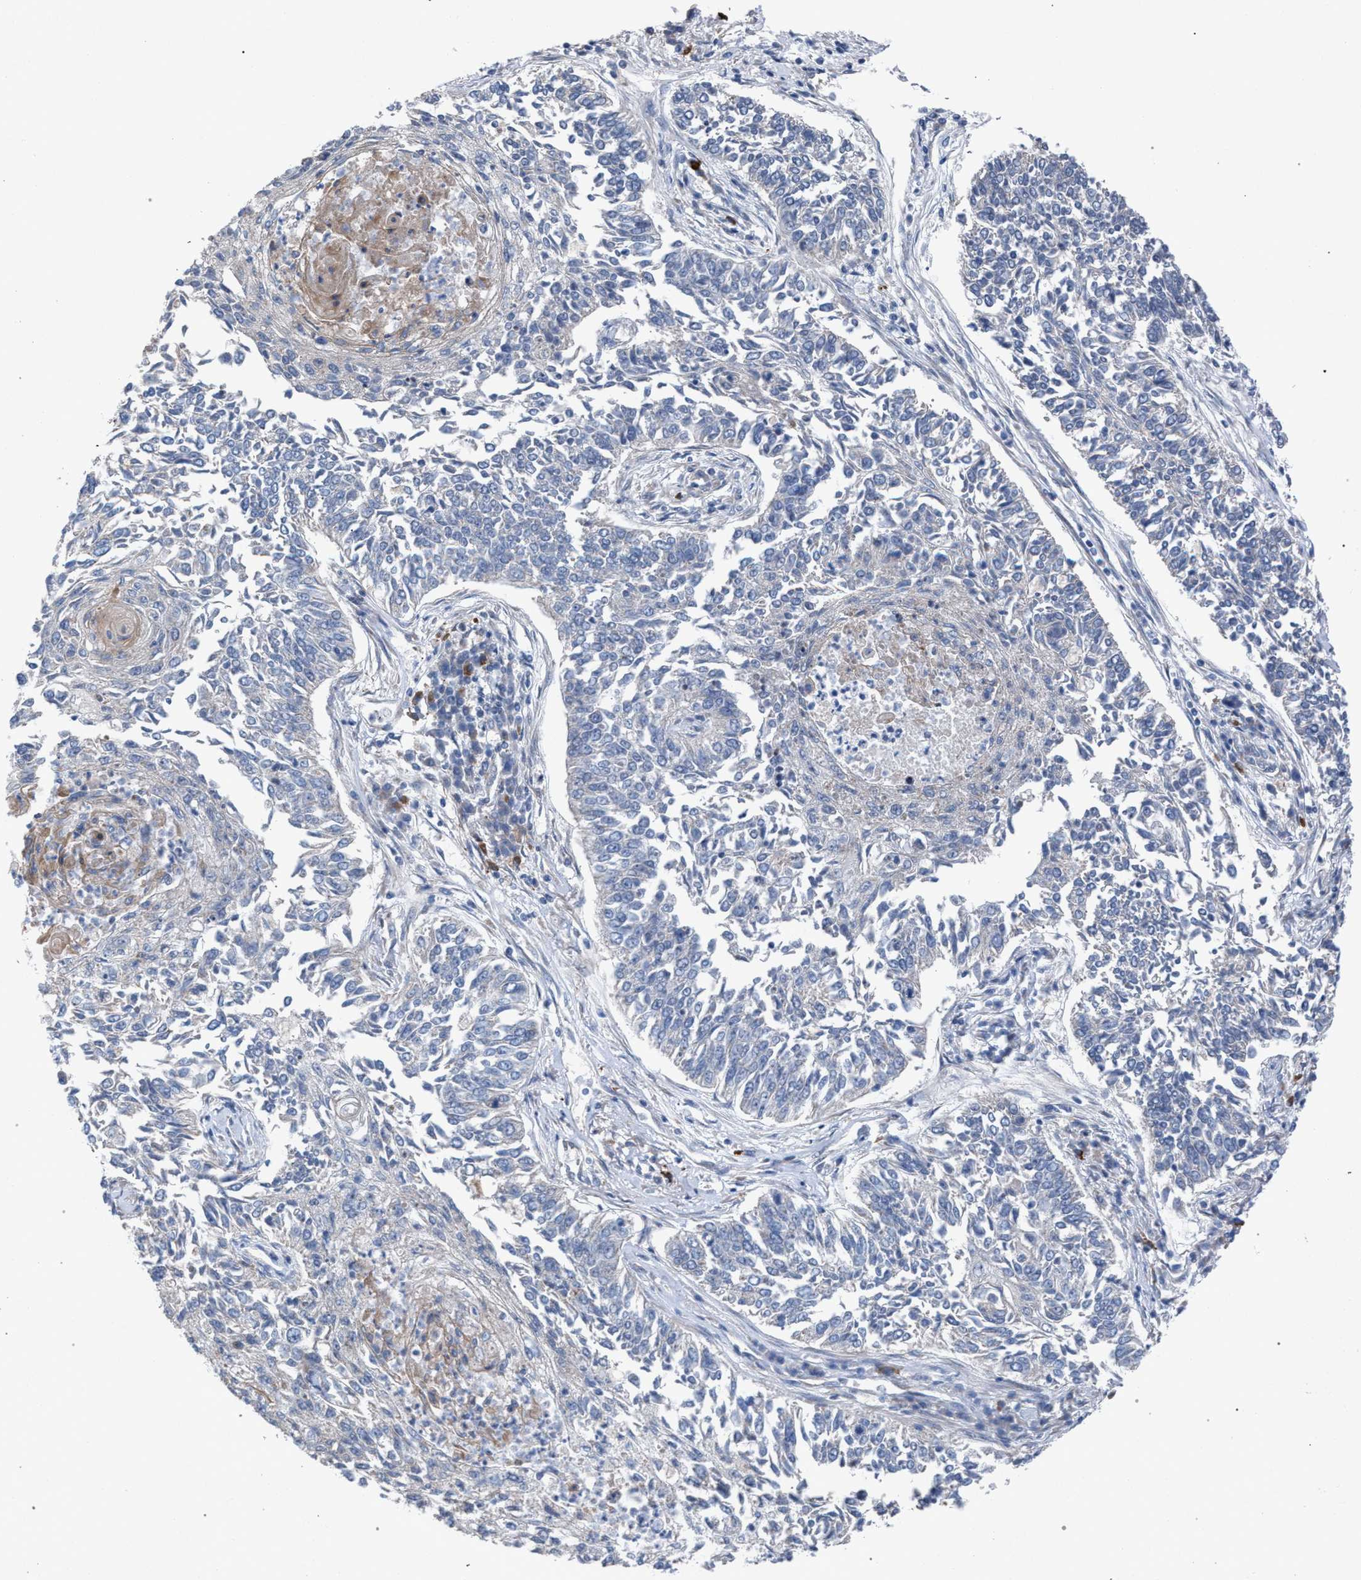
{"staining": {"intensity": "negative", "quantity": "none", "location": "none"}, "tissue": "lung cancer", "cell_type": "Tumor cells", "image_type": "cancer", "snomed": [{"axis": "morphology", "description": "Normal tissue, NOS"}, {"axis": "morphology", "description": "Squamous cell carcinoma, NOS"}, {"axis": "topography", "description": "Cartilage tissue"}, {"axis": "topography", "description": "Bronchus"}, {"axis": "topography", "description": "Lung"}], "caption": "IHC image of human lung cancer stained for a protein (brown), which reveals no expression in tumor cells. Nuclei are stained in blue.", "gene": "RNF135", "patient": {"sex": "female", "age": 49}}